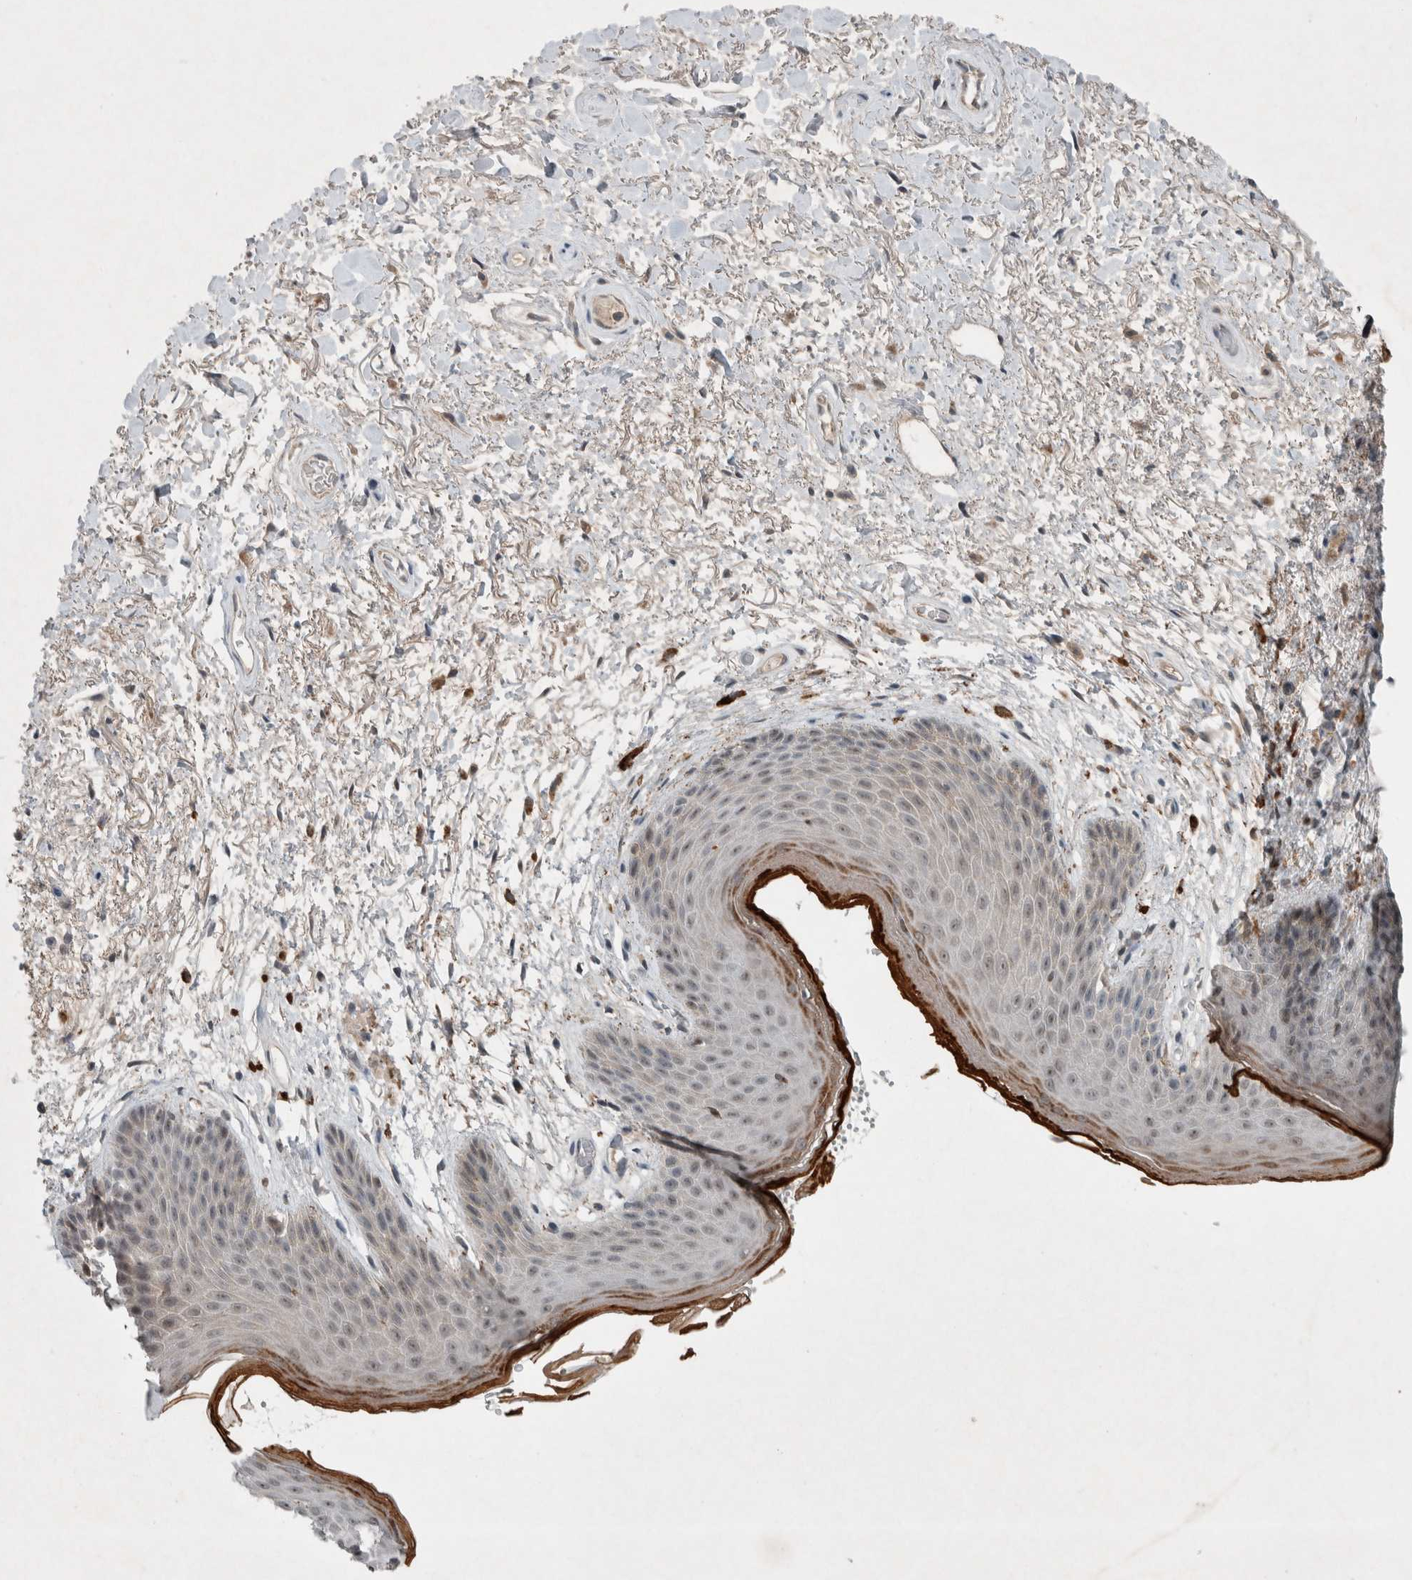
{"staining": {"intensity": "strong", "quantity": "<25%", "location": "cytoplasmic/membranous"}, "tissue": "skin", "cell_type": "Epidermal cells", "image_type": "normal", "snomed": [{"axis": "morphology", "description": "Normal tissue, NOS"}, {"axis": "topography", "description": "Anal"}], "caption": "About <25% of epidermal cells in normal human skin show strong cytoplasmic/membranous protein staining as visualized by brown immunohistochemical staining.", "gene": "ENSG00000285245", "patient": {"sex": "male", "age": 74}}